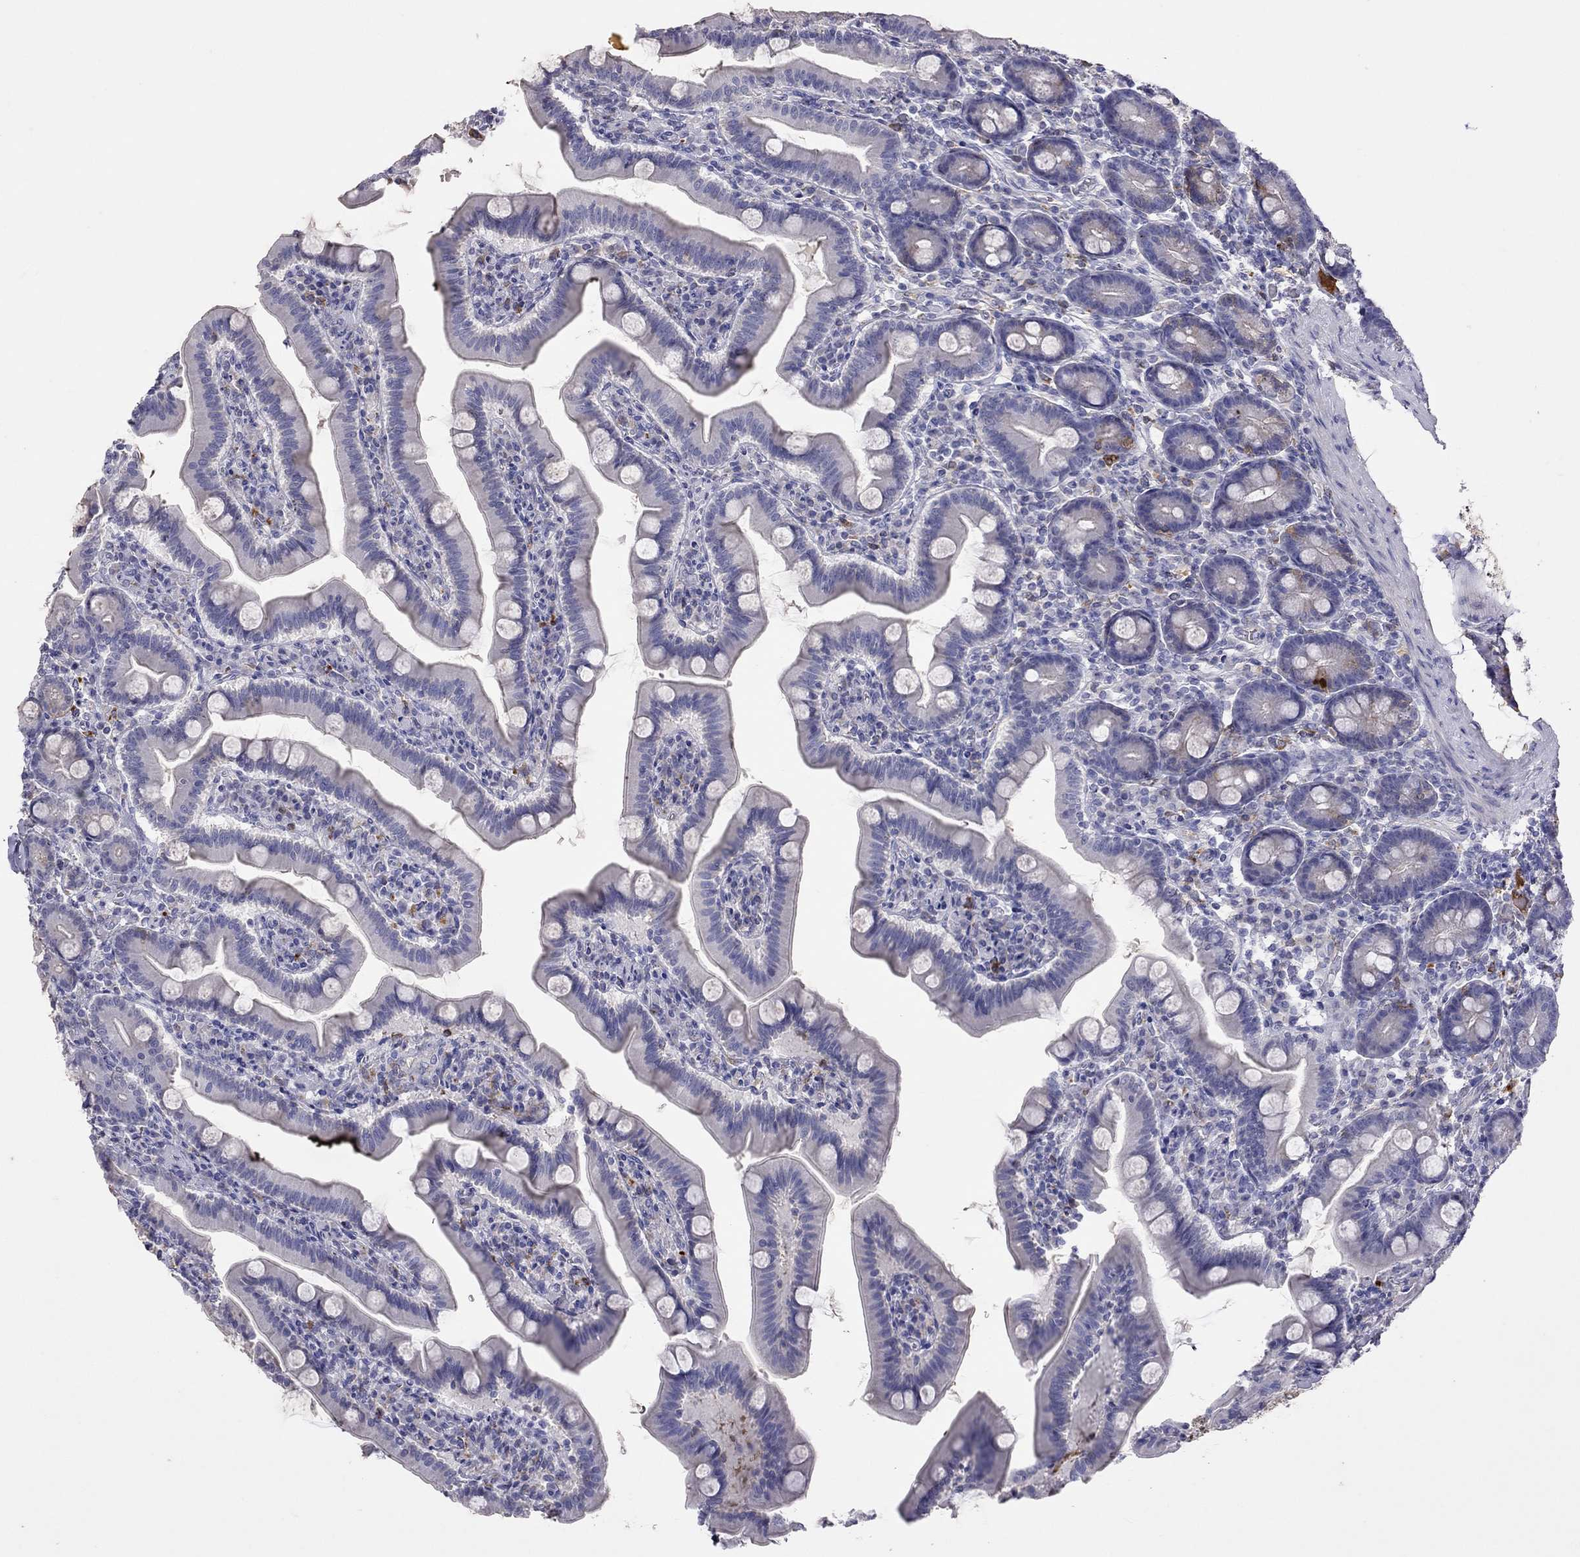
{"staining": {"intensity": "negative", "quantity": "none", "location": "none"}, "tissue": "small intestine", "cell_type": "Glandular cells", "image_type": "normal", "snomed": [{"axis": "morphology", "description": "Normal tissue, NOS"}, {"axis": "topography", "description": "Small intestine"}], "caption": "Protein analysis of normal small intestine shows no significant positivity in glandular cells.", "gene": "SERPINA3", "patient": {"sex": "male", "age": 66}}